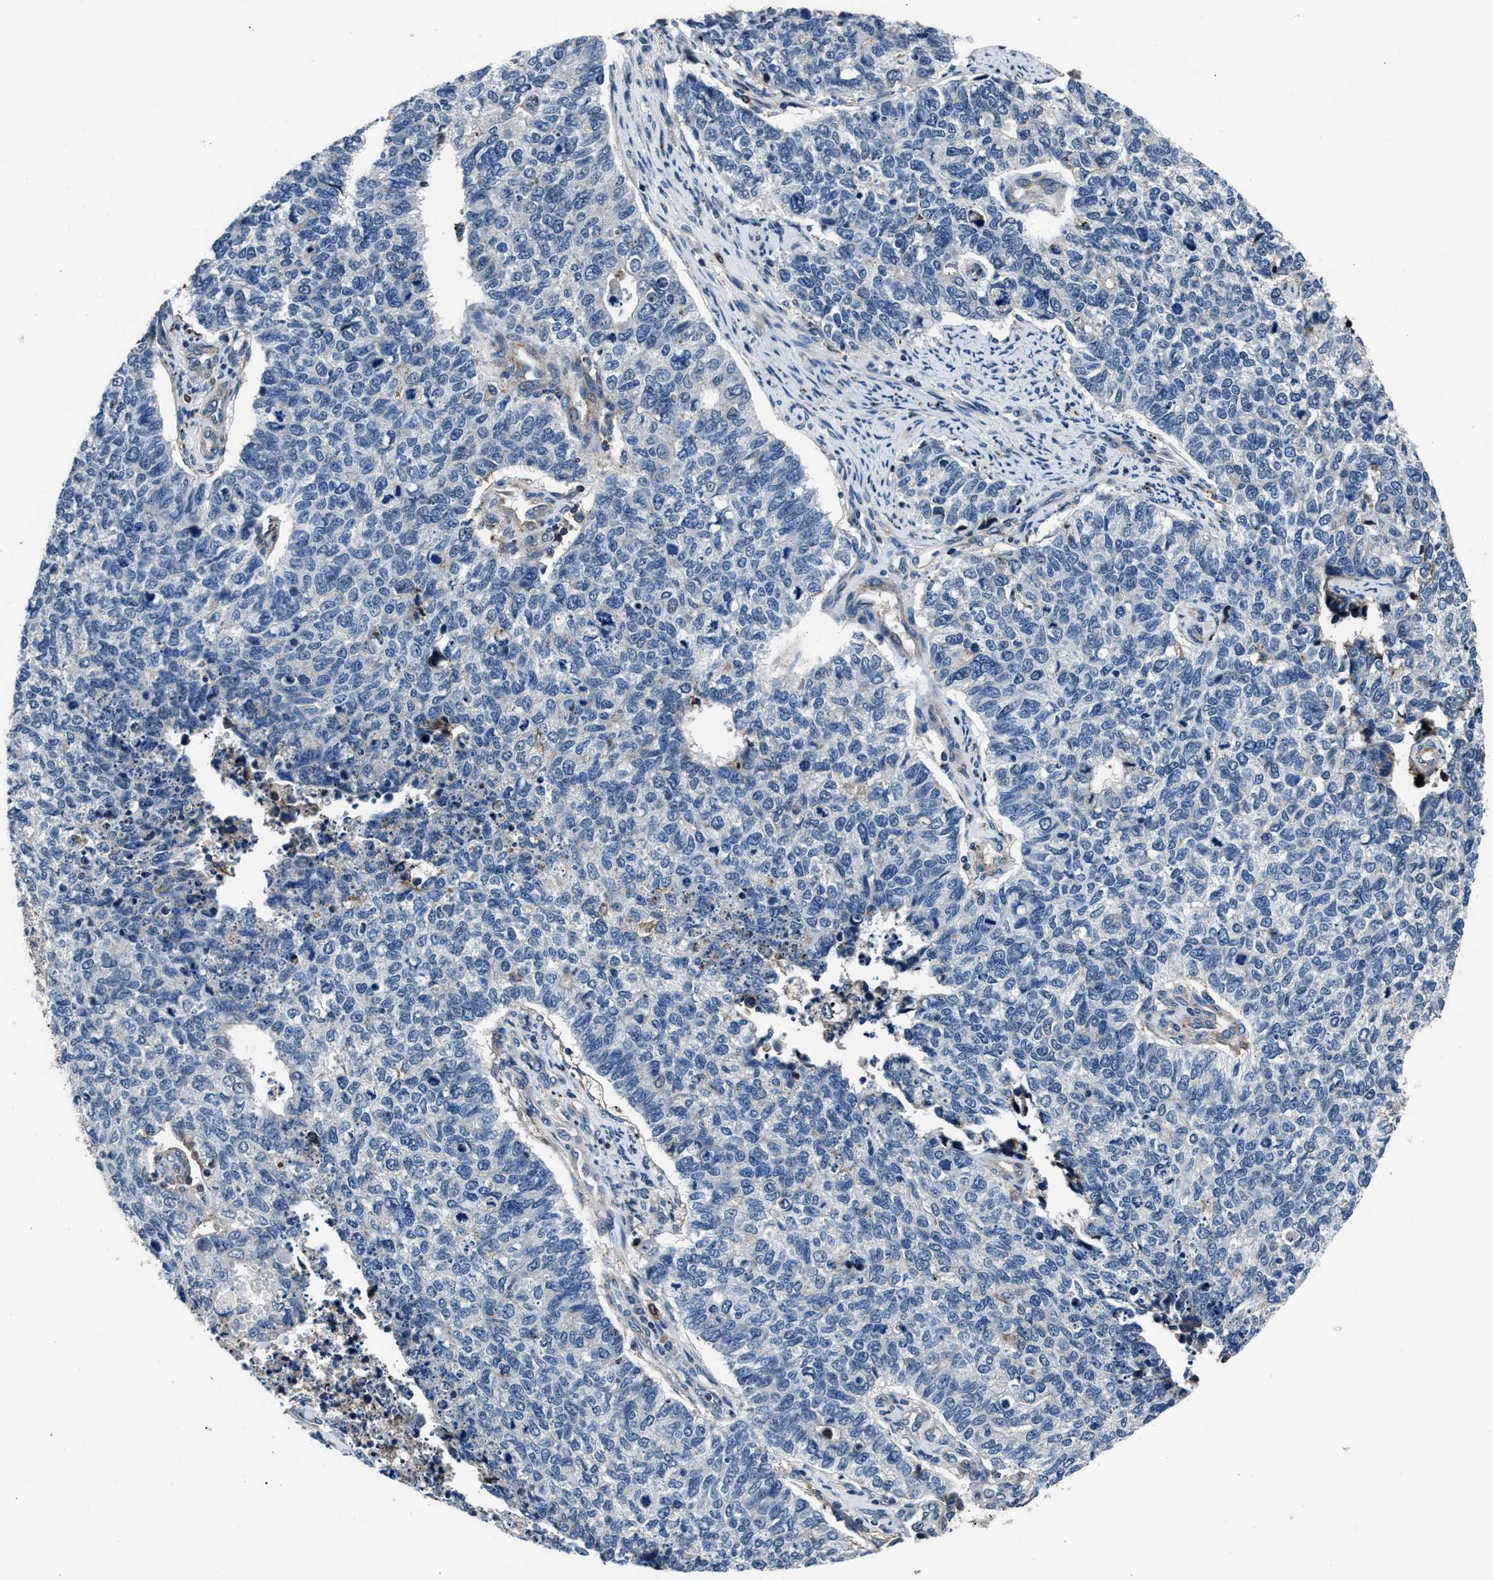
{"staining": {"intensity": "weak", "quantity": "<25%", "location": "cytoplasmic/membranous"}, "tissue": "cervical cancer", "cell_type": "Tumor cells", "image_type": "cancer", "snomed": [{"axis": "morphology", "description": "Squamous cell carcinoma, NOS"}, {"axis": "topography", "description": "Cervix"}], "caption": "This is an immunohistochemistry photomicrograph of human squamous cell carcinoma (cervical). There is no expression in tumor cells.", "gene": "MFSD11", "patient": {"sex": "female", "age": 63}}